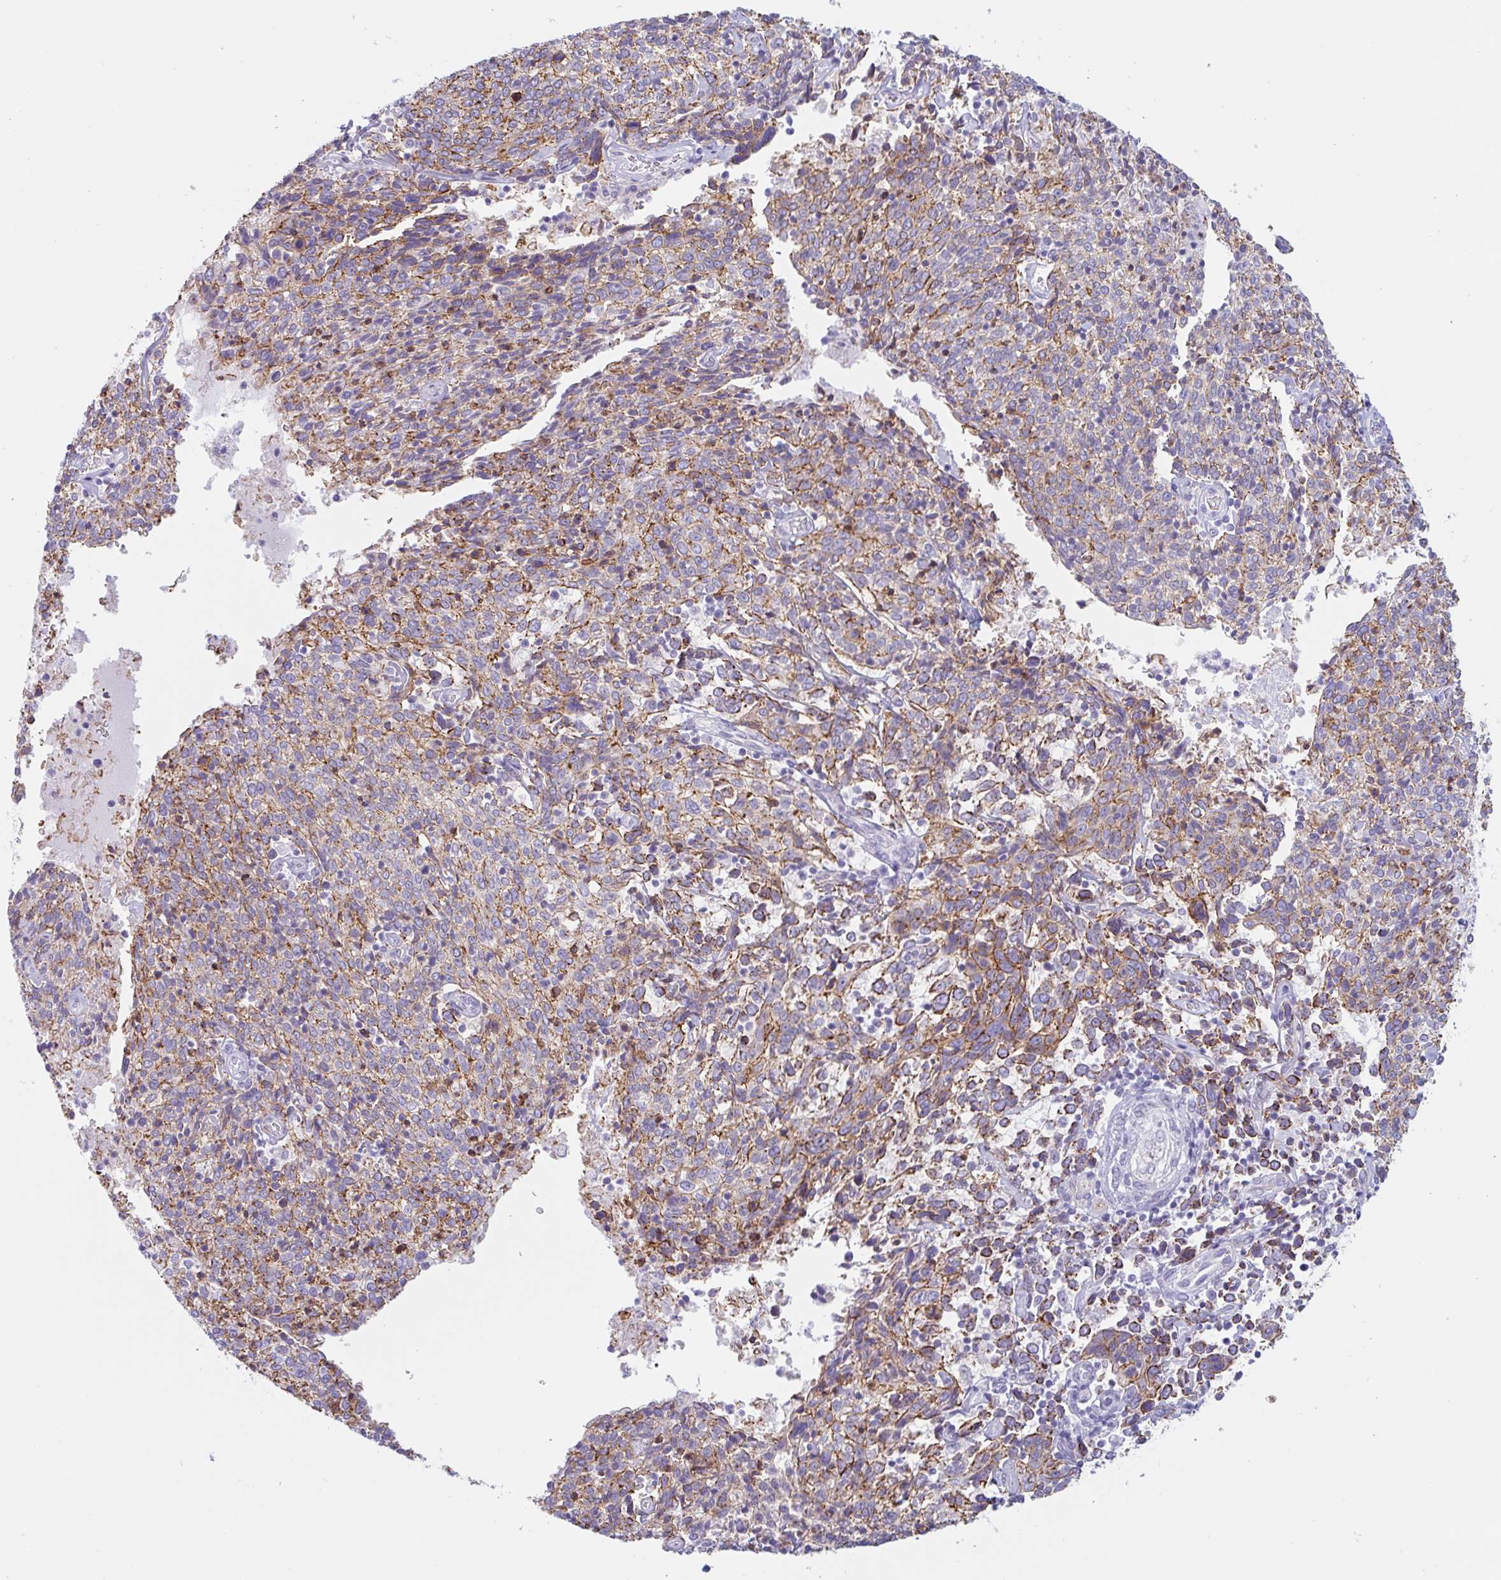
{"staining": {"intensity": "moderate", "quantity": ">75%", "location": "cytoplasmic/membranous"}, "tissue": "cervical cancer", "cell_type": "Tumor cells", "image_type": "cancer", "snomed": [{"axis": "morphology", "description": "Squamous cell carcinoma, NOS"}, {"axis": "topography", "description": "Cervix"}], "caption": "Moderate cytoplasmic/membranous protein expression is present in approximately >75% of tumor cells in cervical cancer.", "gene": "MYH10", "patient": {"sex": "female", "age": 46}}